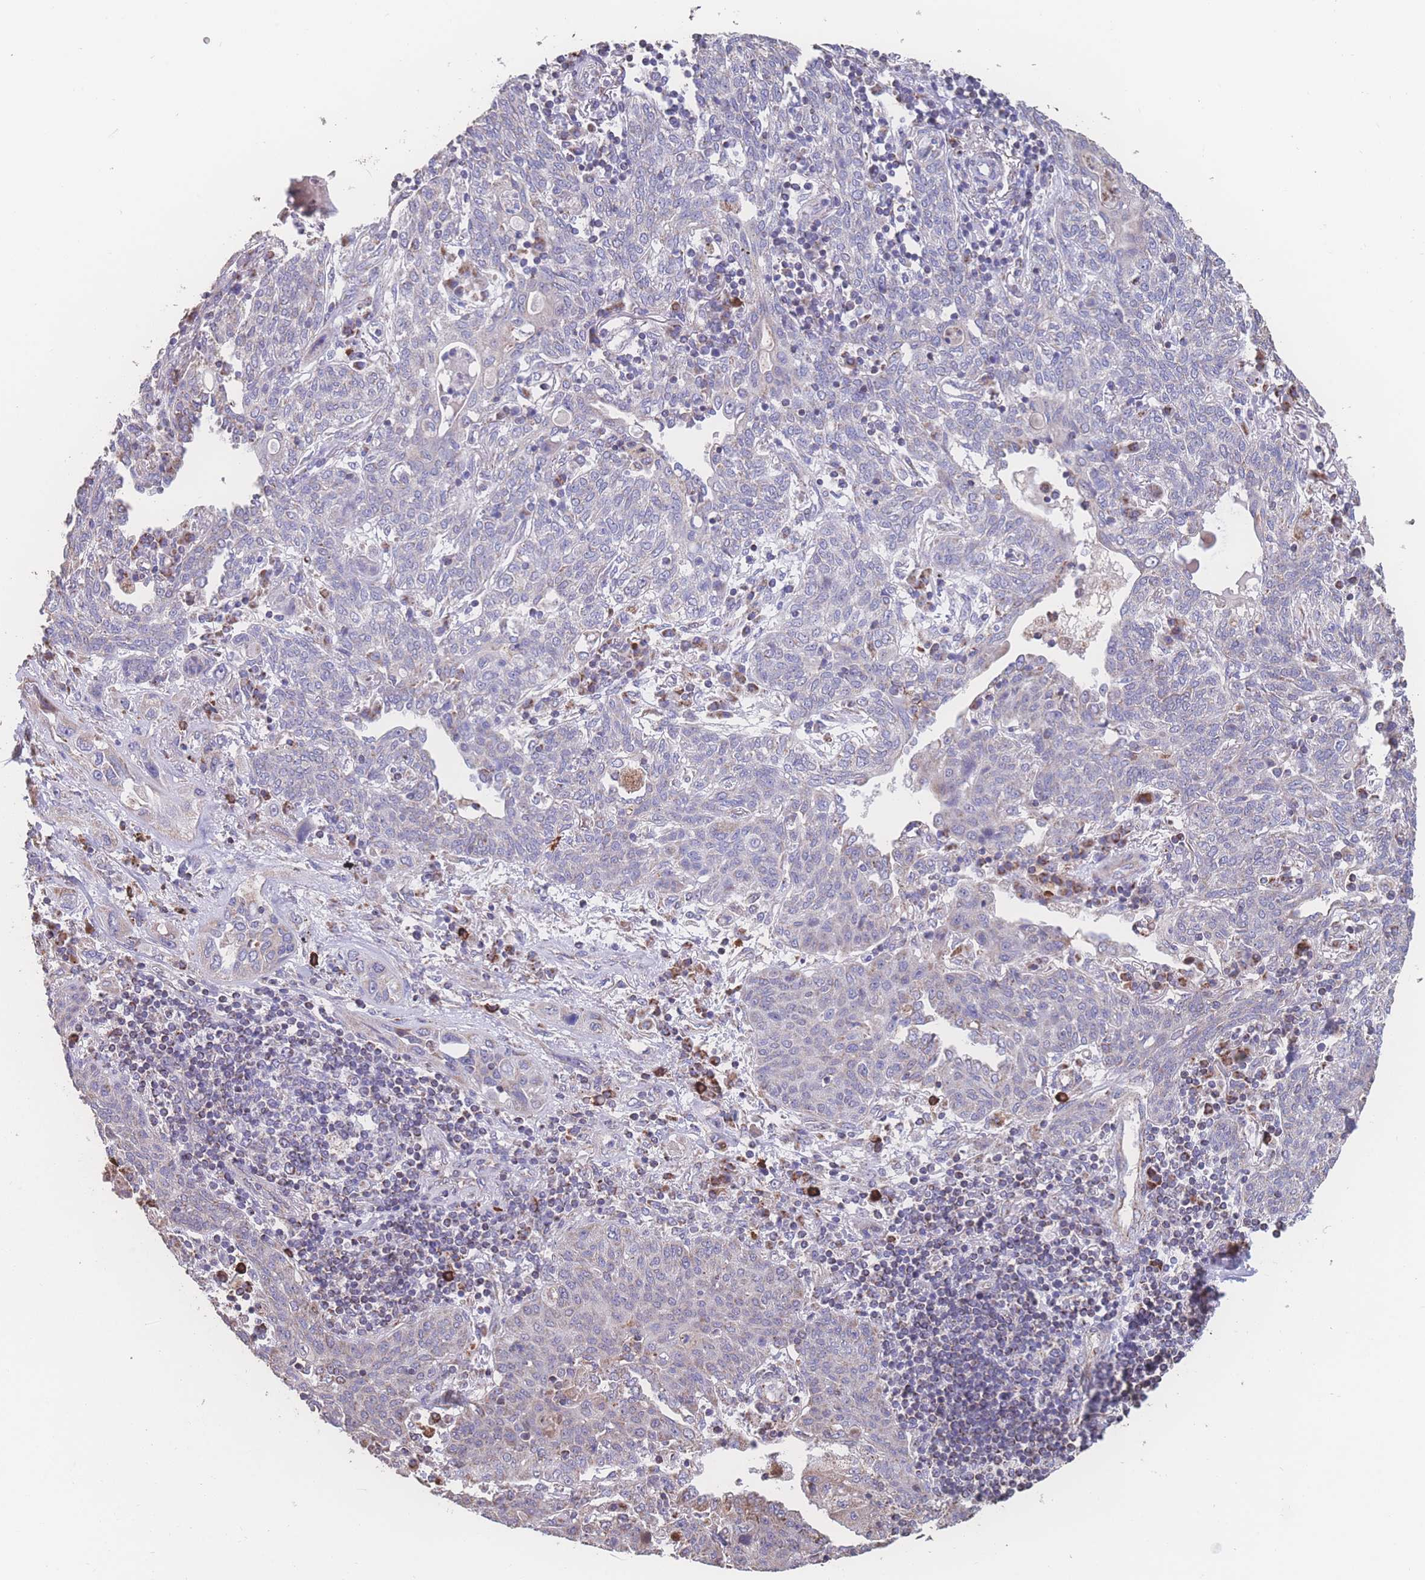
{"staining": {"intensity": "negative", "quantity": "none", "location": "none"}, "tissue": "lung cancer", "cell_type": "Tumor cells", "image_type": "cancer", "snomed": [{"axis": "morphology", "description": "Squamous cell carcinoma, NOS"}, {"axis": "topography", "description": "Lung"}], "caption": "High magnification brightfield microscopy of lung cancer (squamous cell carcinoma) stained with DAB (3,3'-diaminobenzidine) (brown) and counterstained with hematoxylin (blue): tumor cells show no significant staining.", "gene": "SGSM3", "patient": {"sex": "female", "age": 70}}